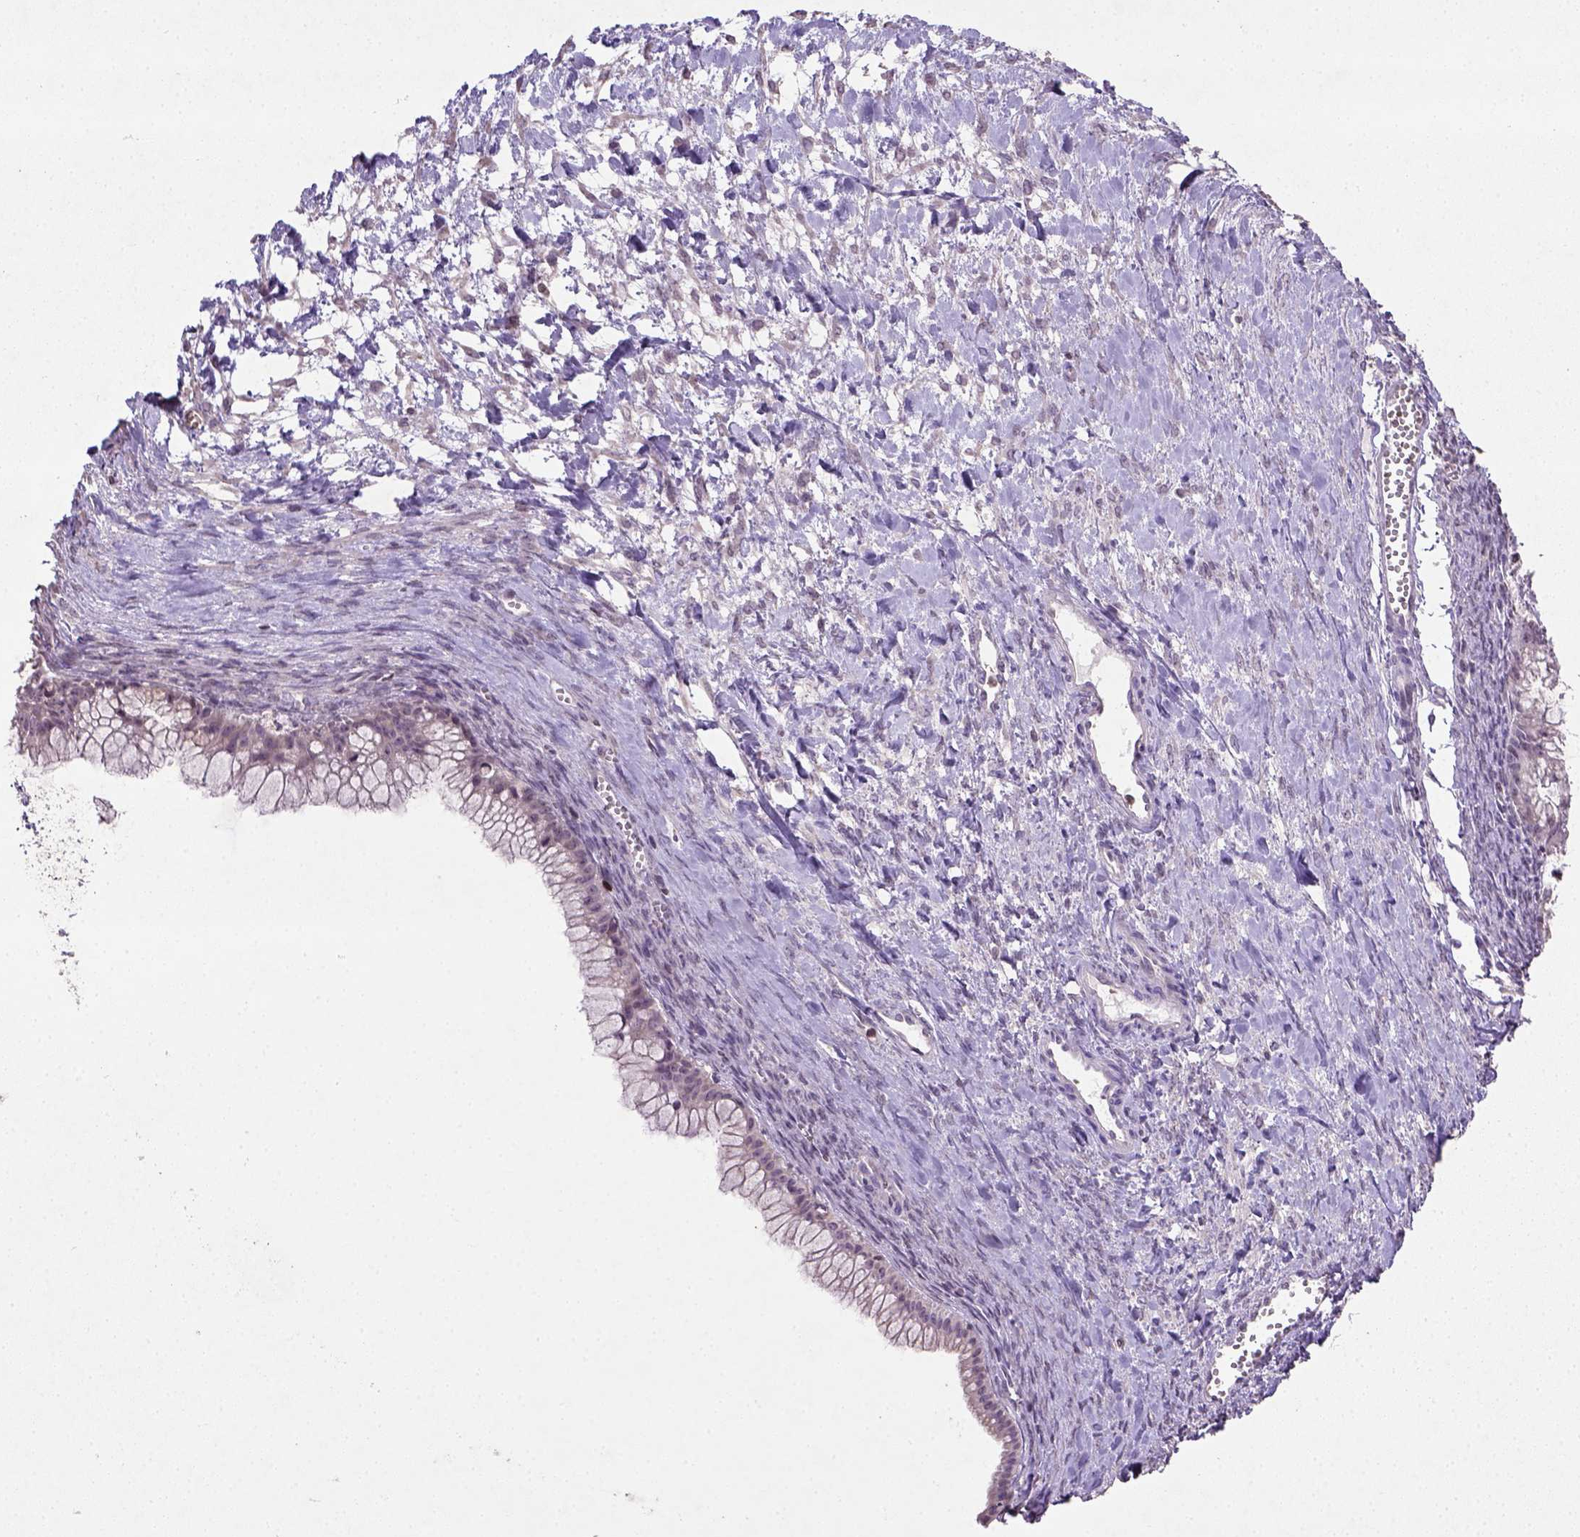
{"staining": {"intensity": "negative", "quantity": "none", "location": "none"}, "tissue": "ovarian cancer", "cell_type": "Tumor cells", "image_type": "cancer", "snomed": [{"axis": "morphology", "description": "Cystadenocarcinoma, mucinous, NOS"}, {"axis": "topography", "description": "Ovary"}], "caption": "There is no significant staining in tumor cells of mucinous cystadenocarcinoma (ovarian).", "gene": "NUDT3", "patient": {"sex": "female", "age": 41}}